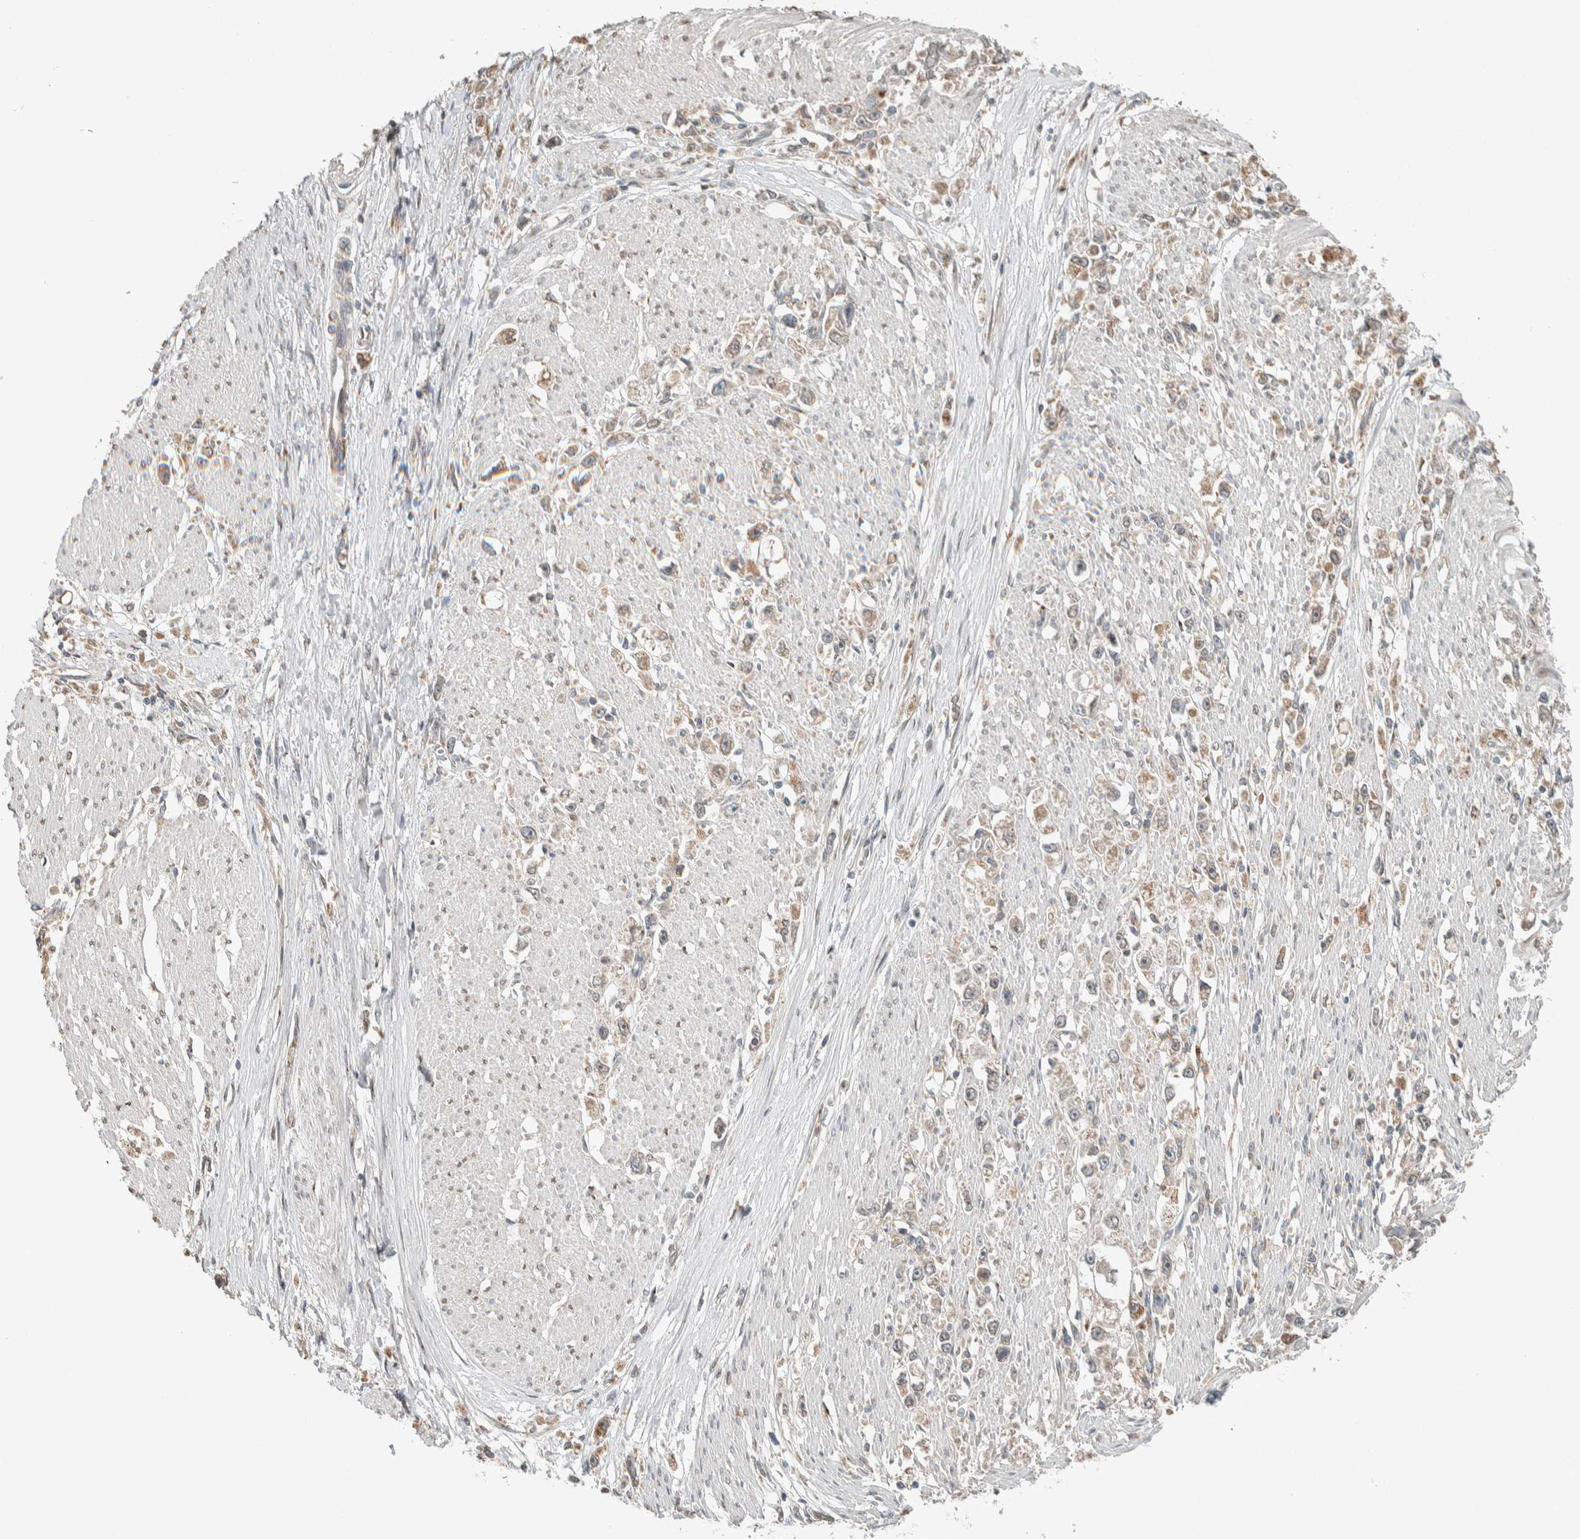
{"staining": {"intensity": "weak", "quantity": ">75%", "location": "cytoplasmic/membranous"}, "tissue": "stomach cancer", "cell_type": "Tumor cells", "image_type": "cancer", "snomed": [{"axis": "morphology", "description": "Adenocarcinoma, NOS"}, {"axis": "topography", "description": "Stomach"}], "caption": "This micrograph reveals adenocarcinoma (stomach) stained with immunohistochemistry (IHC) to label a protein in brown. The cytoplasmic/membranous of tumor cells show weak positivity for the protein. Nuclei are counter-stained blue.", "gene": "NBR1", "patient": {"sex": "female", "age": 59}}